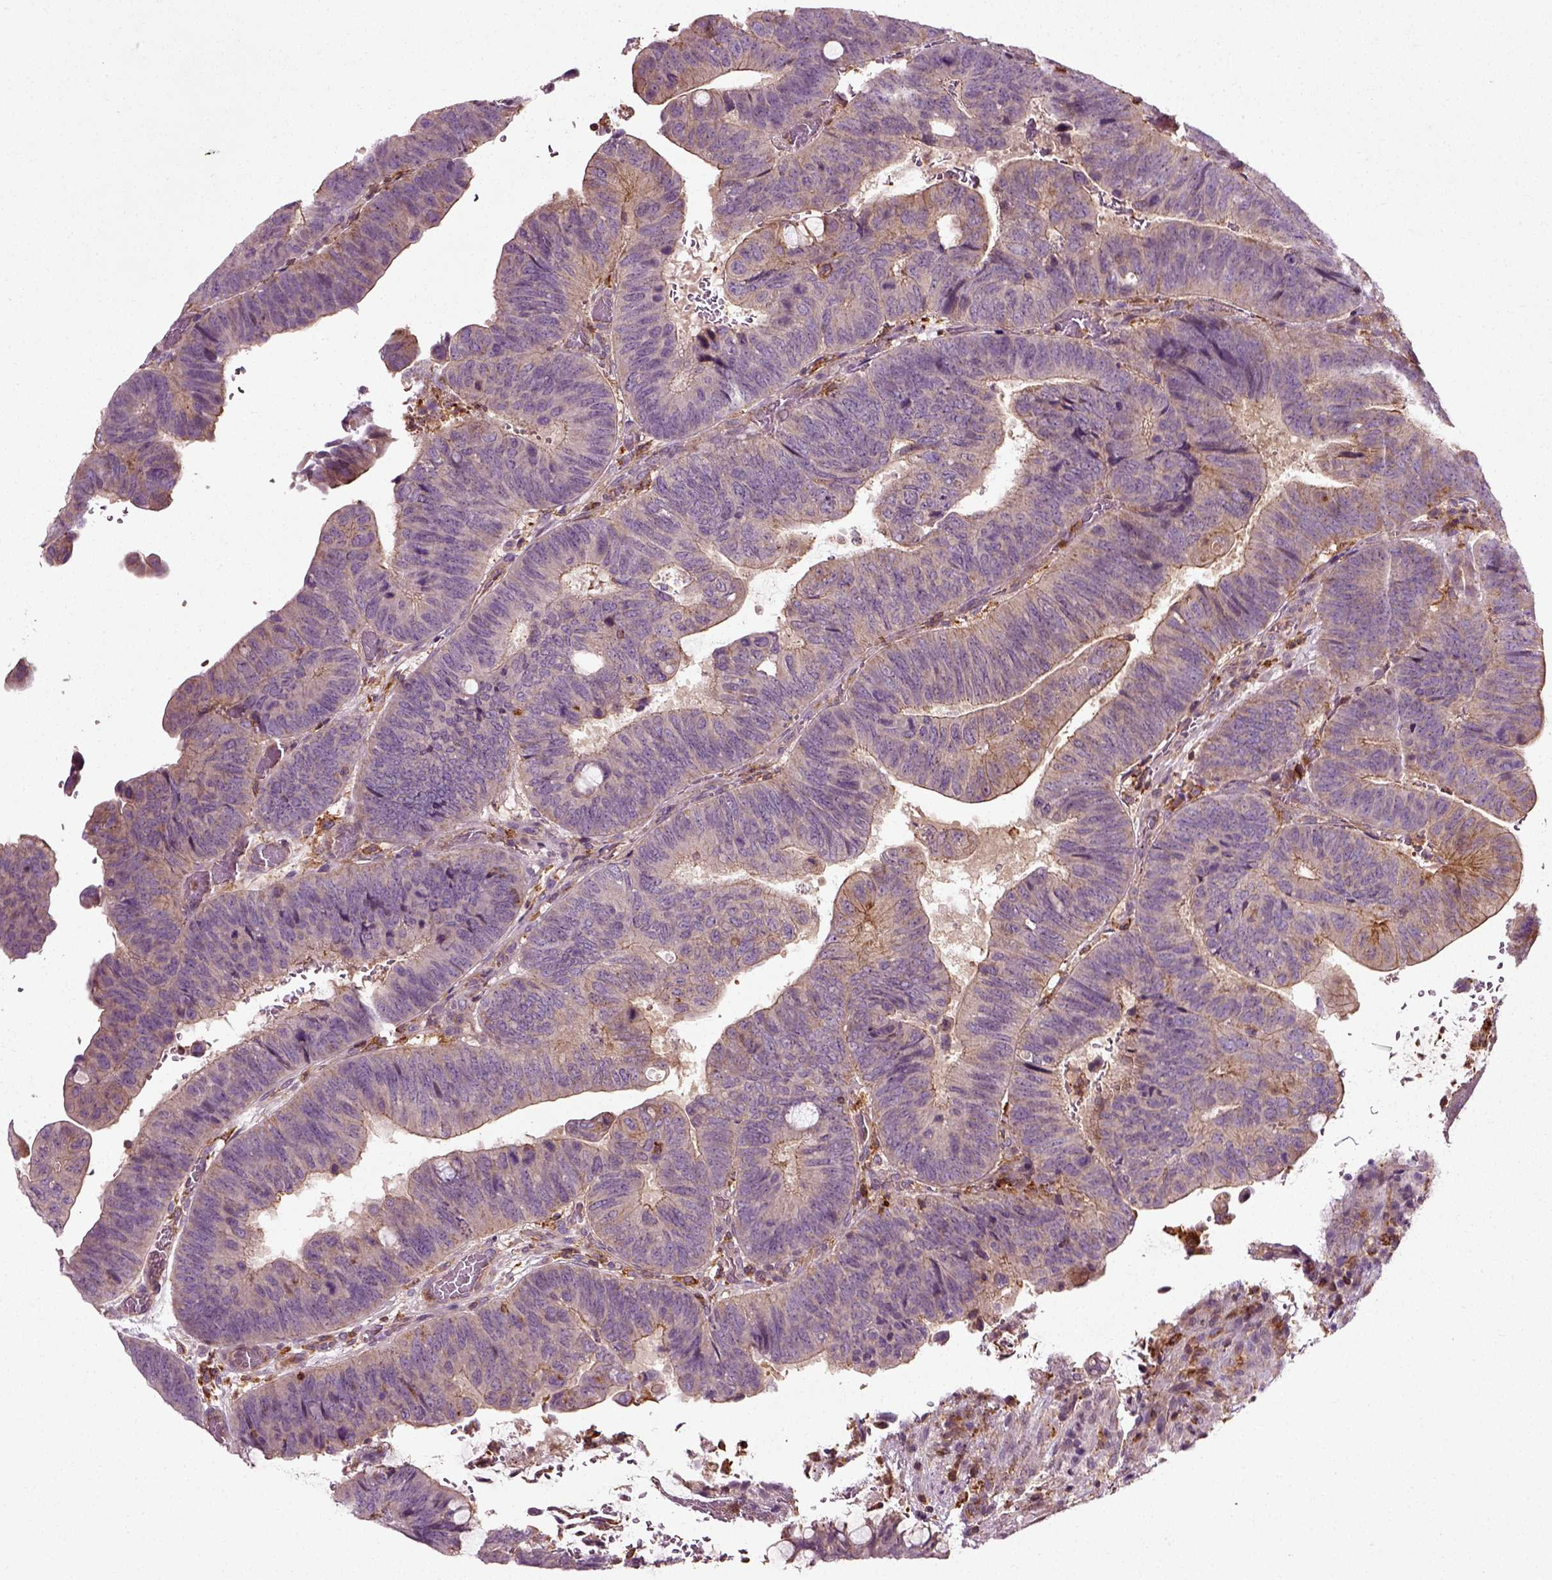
{"staining": {"intensity": "moderate", "quantity": "25%-75%", "location": "cytoplasmic/membranous"}, "tissue": "colorectal cancer", "cell_type": "Tumor cells", "image_type": "cancer", "snomed": [{"axis": "morphology", "description": "Normal tissue, NOS"}, {"axis": "morphology", "description": "Adenocarcinoma, NOS"}, {"axis": "topography", "description": "Rectum"}], "caption": "Immunohistochemistry micrograph of neoplastic tissue: human colorectal cancer (adenocarcinoma) stained using immunohistochemistry (IHC) reveals medium levels of moderate protein expression localized specifically in the cytoplasmic/membranous of tumor cells, appearing as a cytoplasmic/membranous brown color.", "gene": "RHOF", "patient": {"sex": "male", "age": 92}}